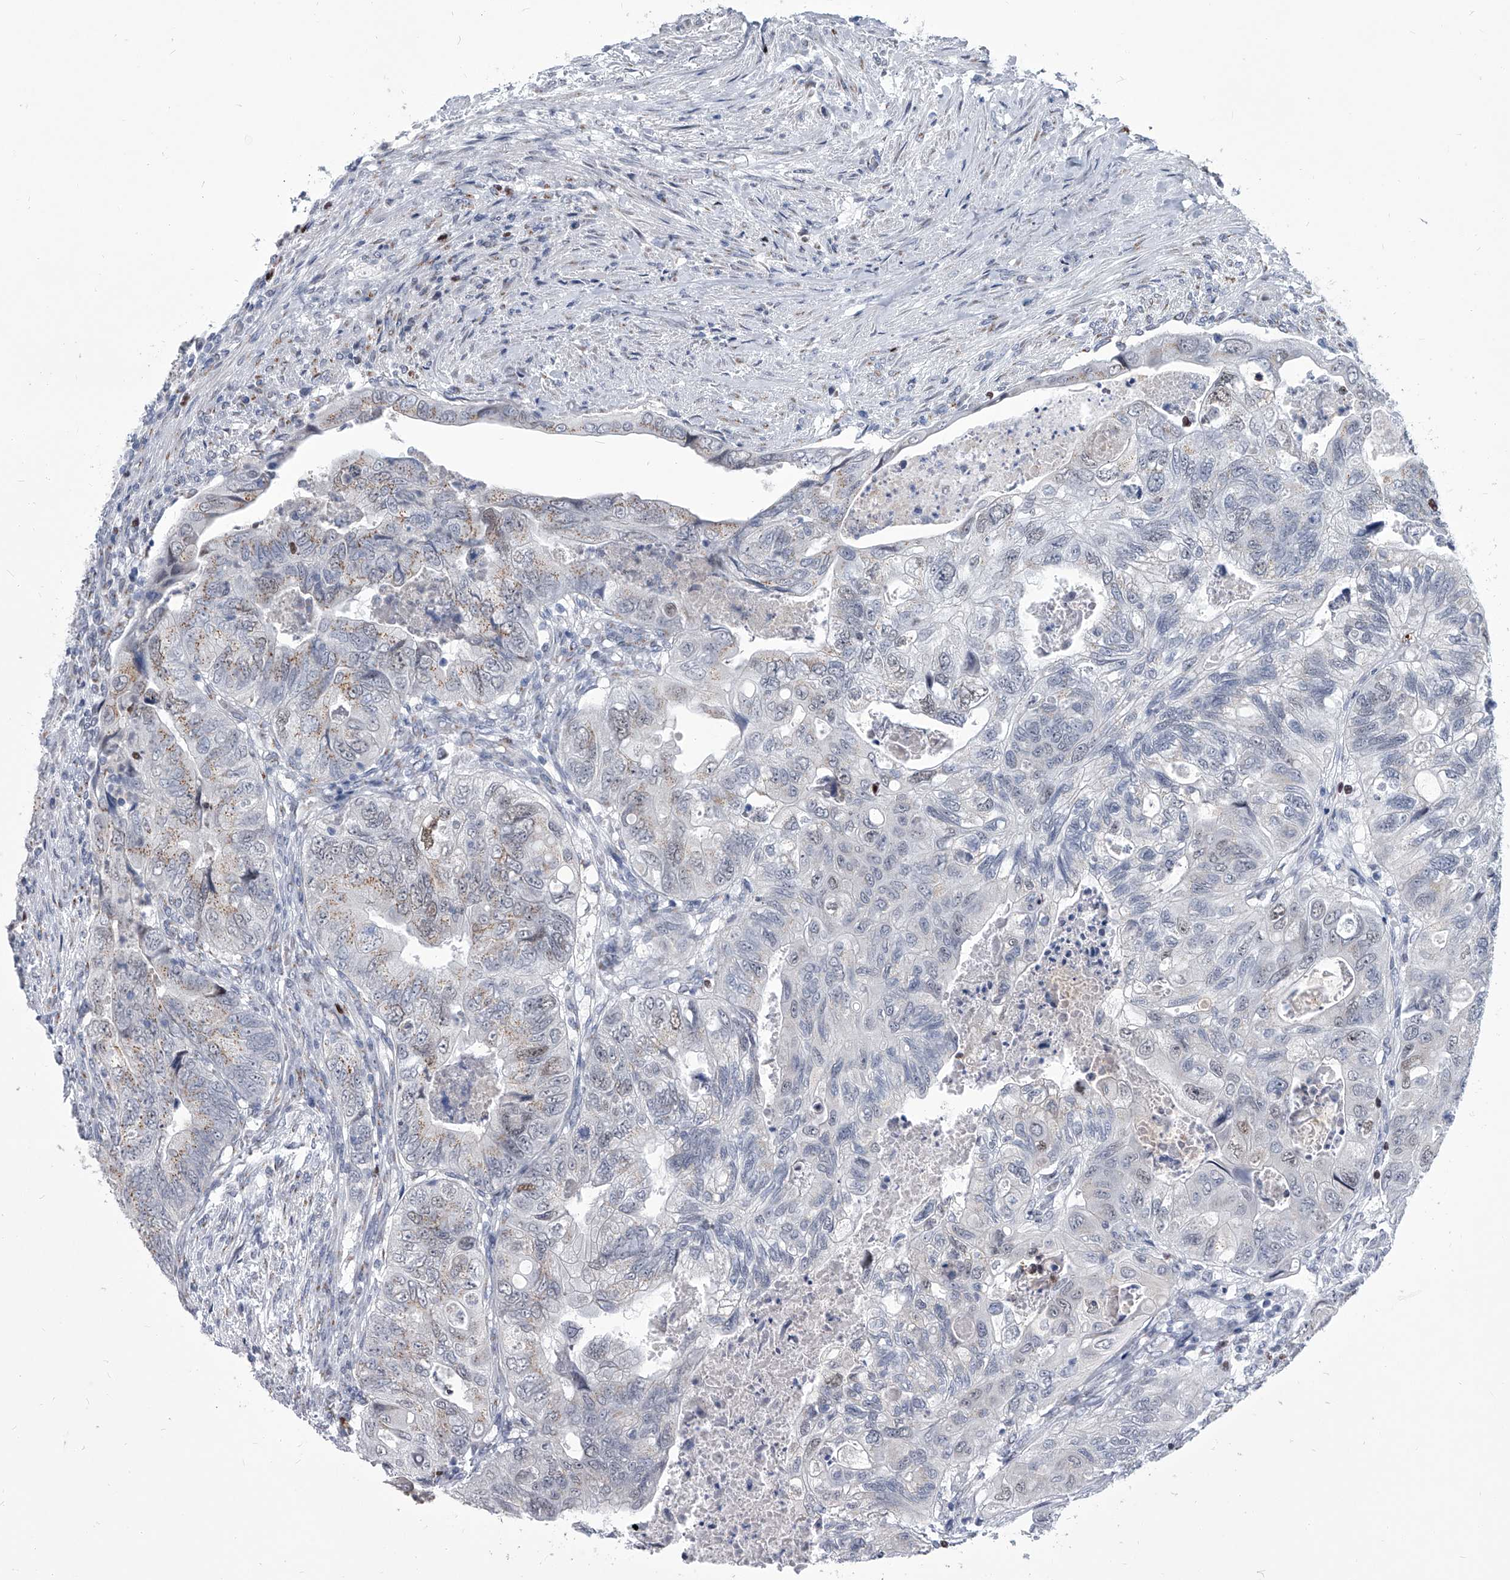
{"staining": {"intensity": "weak", "quantity": "<25%", "location": "cytoplasmic/membranous,nuclear"}, "tissue": "colorectal cancer", "cell_type": "Tumor cells", "image_type": "cancer", "snomed": [{"axis": "morphology", "description": "Adenocarcinoma, NOS"}, {"axis": "topography", "description": "Rectum"}], "caption": "DAB (3,3'-diaminobenzidine) immunohistochemical staining of human colorectal cancer reveals no significant staining in tumor cells.", "gene": "EVA1C", "patient": {"sex": "male", "age": 63}}